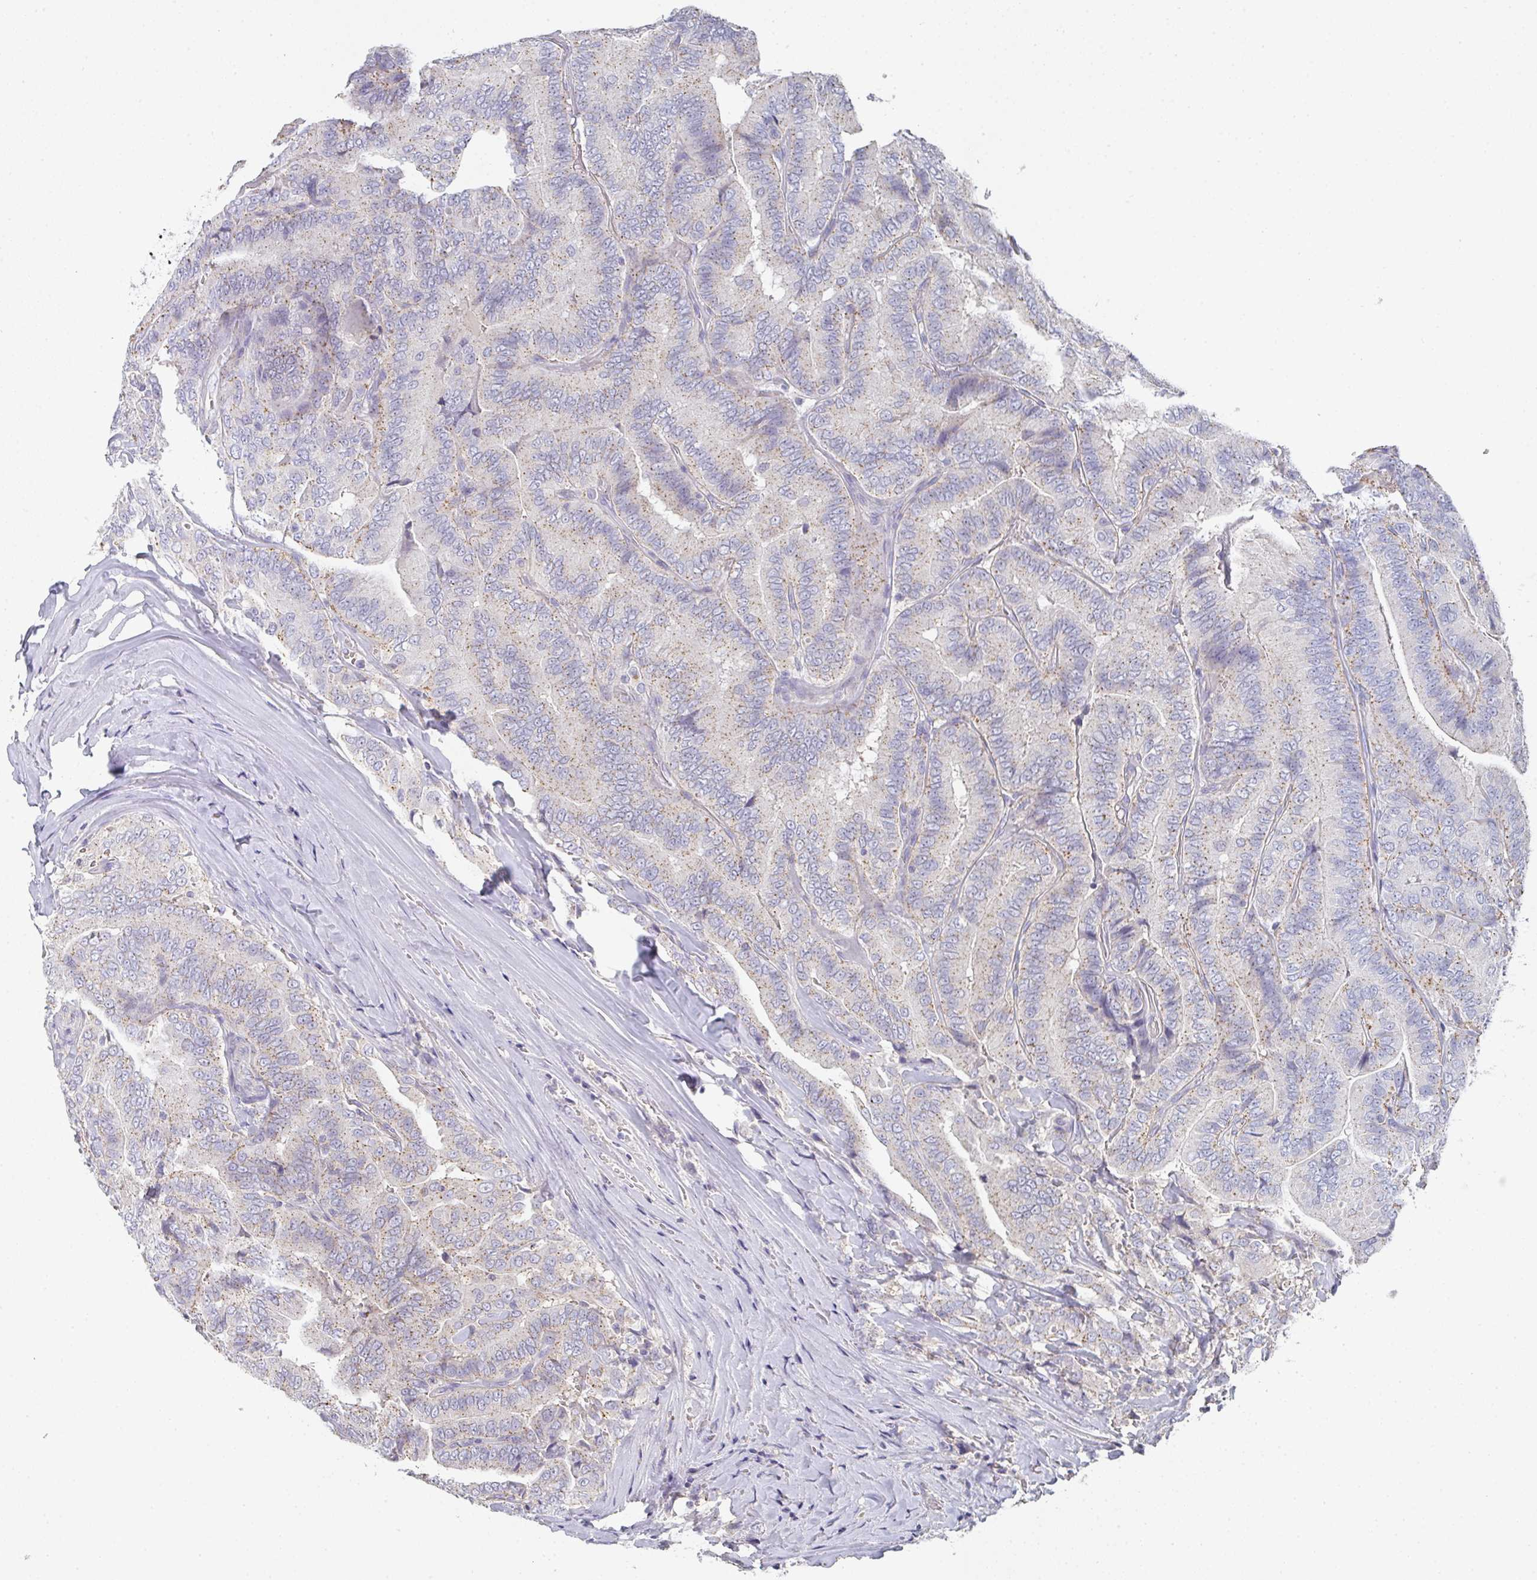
{"staining": {"intensity": "weak", "quantity": "25%-75%", "location": "cytoplasmic/membranous"}, "tissue": "thyroid cancer", "cell_type": "Tumor cells", "image_type": "cancer", "snomed": [{"axis": "morphology", "description": "Papillary adenocarcinoma, NOS"}, {"axis": "topography", "description": "Thyroid gland"}], "caption": "Weak cytoplasmic/membranous positivity is present in approximately 25%-75% of tumor cells in papillary adenocarcinoma (thyroid).", "gene": "CHMP5", "patient": {"sex": "male", "age": 61}}